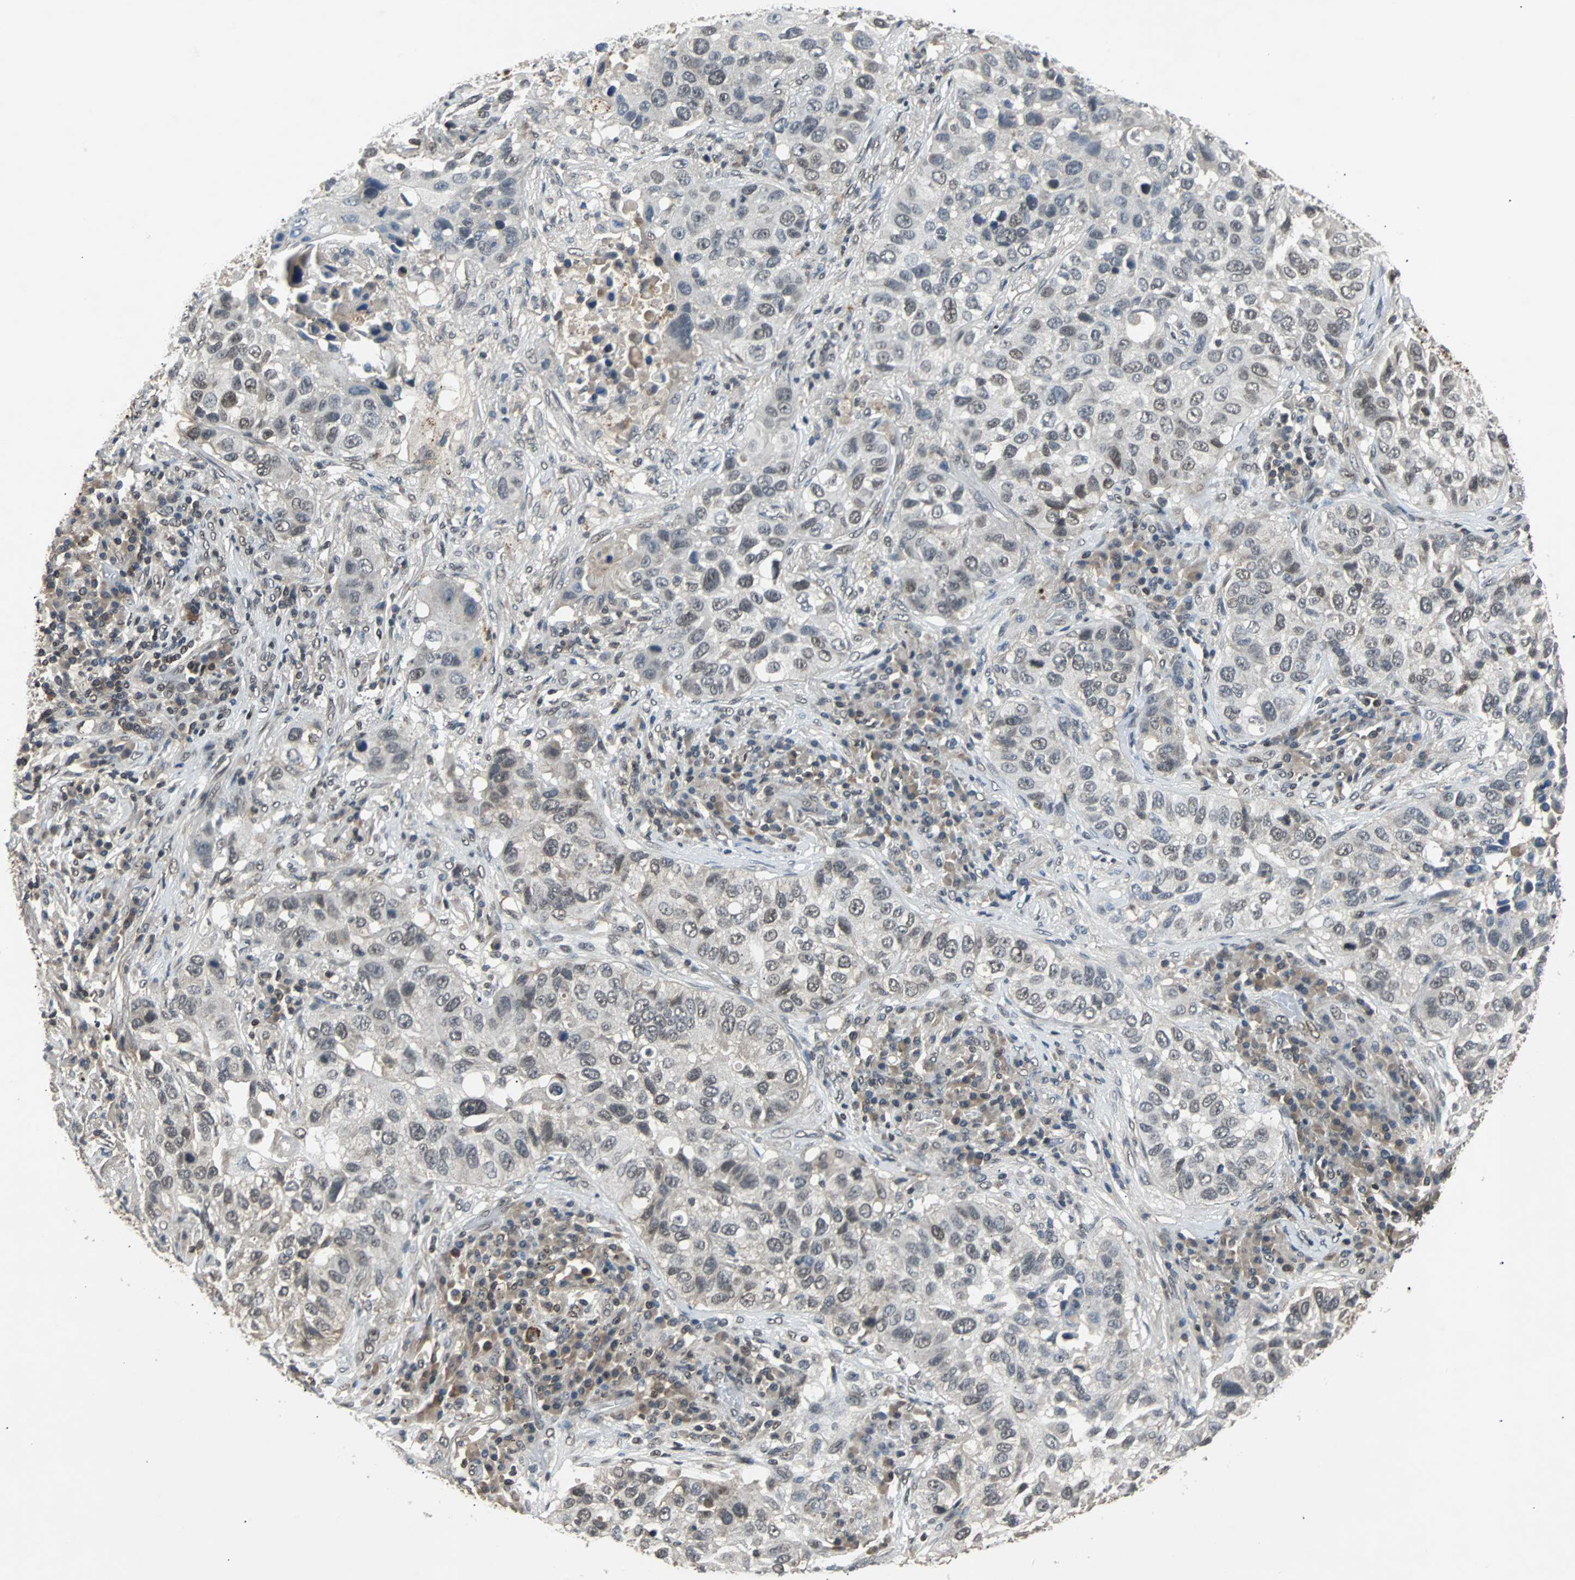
{"staining": {"intensity": "negative", "quantity": "none", "location": "none"}, "tissue": "lung cancer", "cell_type": "Tumor cells", "image_type": "cancer", "snomed": [{"axis": "morphology", "description": "Squamous cell carcinoma, NOS"}, {"axis": "topography", "description": "Lung"}], "caption": "A micrograph of human lung cancer is negative for staining in tumor cells.", "gene": "PHC1", "patient": {"sex": "male", "age": 57}}